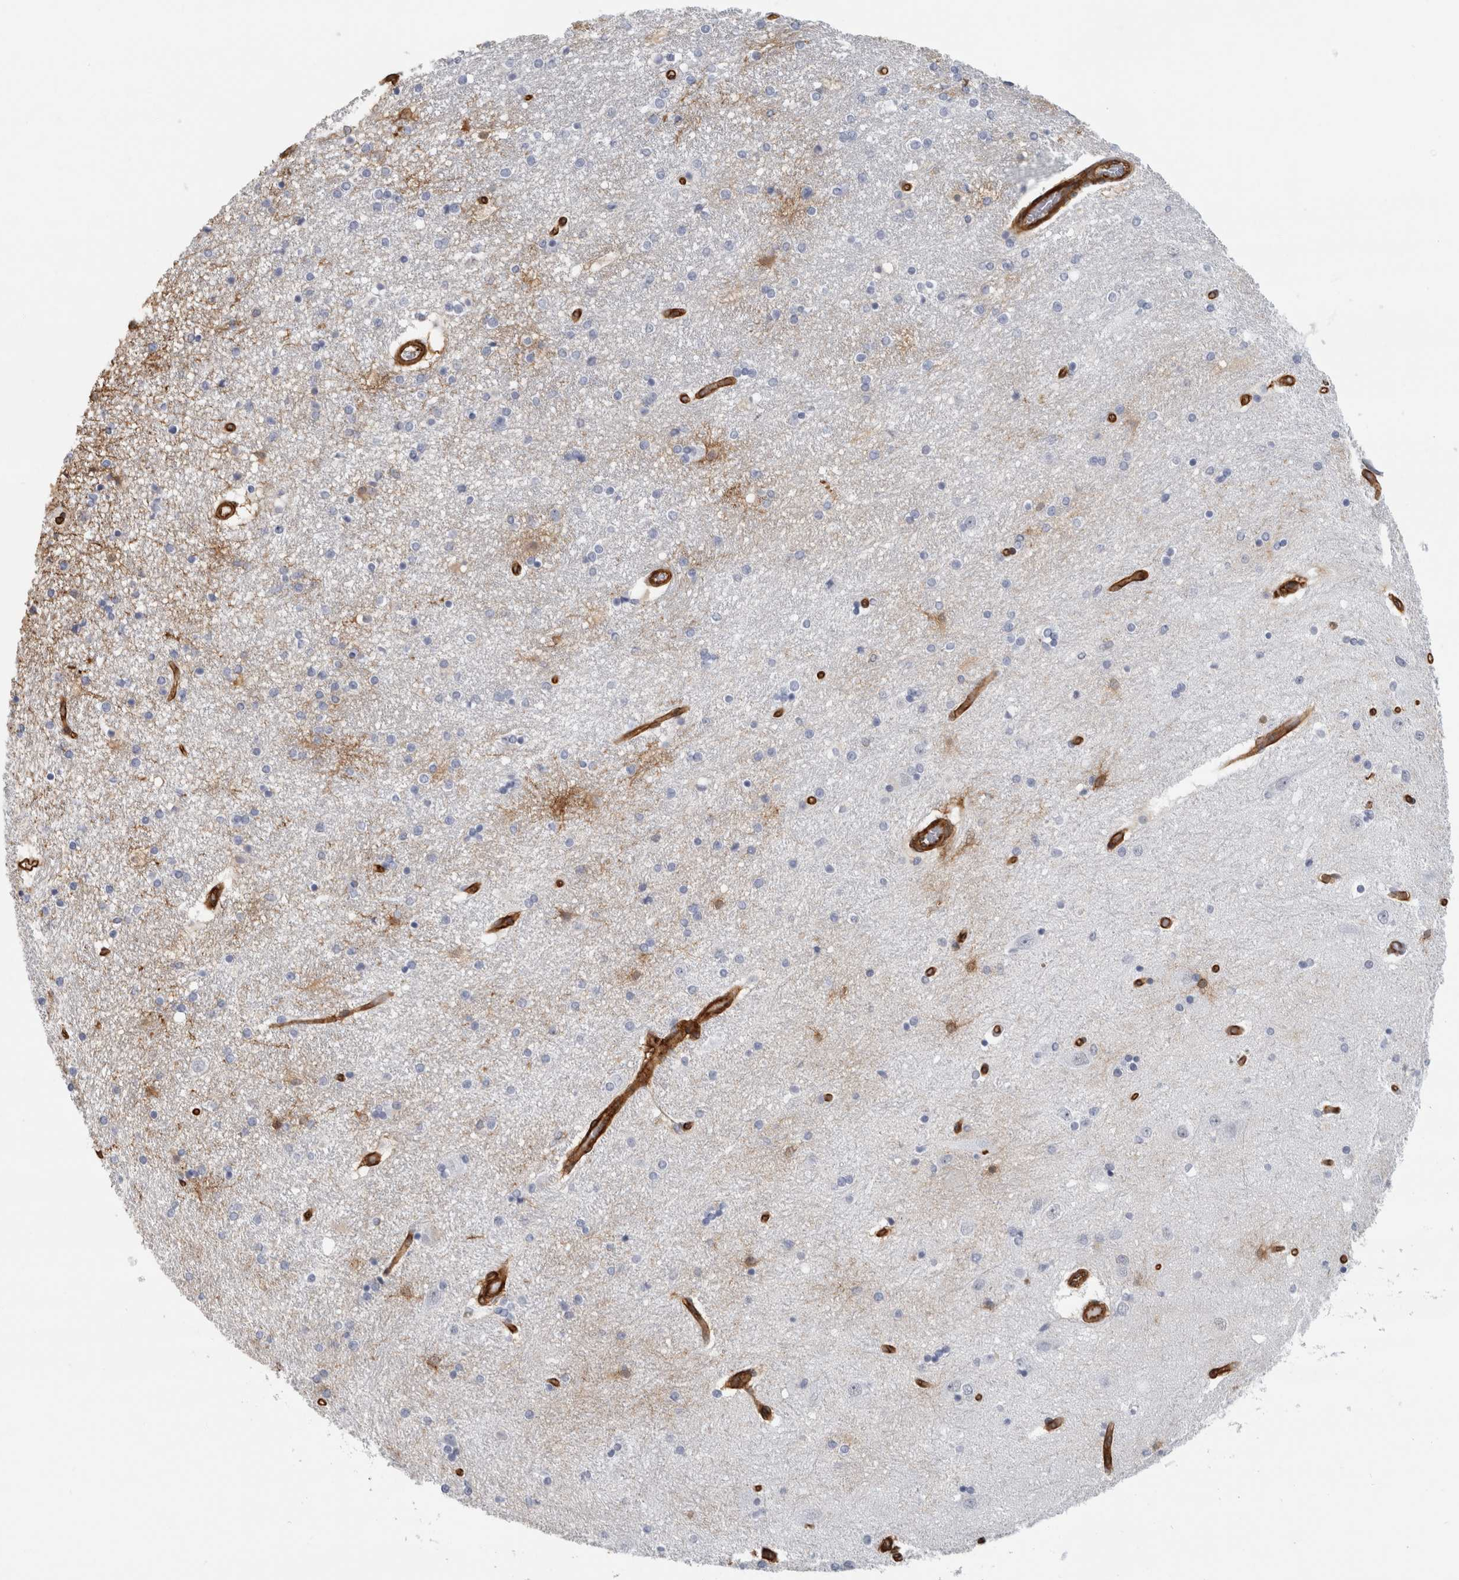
{"staining": {"intensity": "moderate", "quantity": "<25%", "location": "cytoplasmic/membranous"}, "tissue": "hippocampus", "cell_type": "Glial cells", "image_type": "normal", "snomed": [{"axis": "morphology", "description": "Normal tissue, NOS"}, {"axis": "topography", "description": "Hippocampus"}], "caption": "Hippocampus stained for a protein demonstrates moderate cytoplasmic/membranous positivity in glial cells. (brown staining indicates protein expression, while blue staining denotes nuclei).", "gene": "AHNAK", "patient": {"sex": "female", "age": 54}}